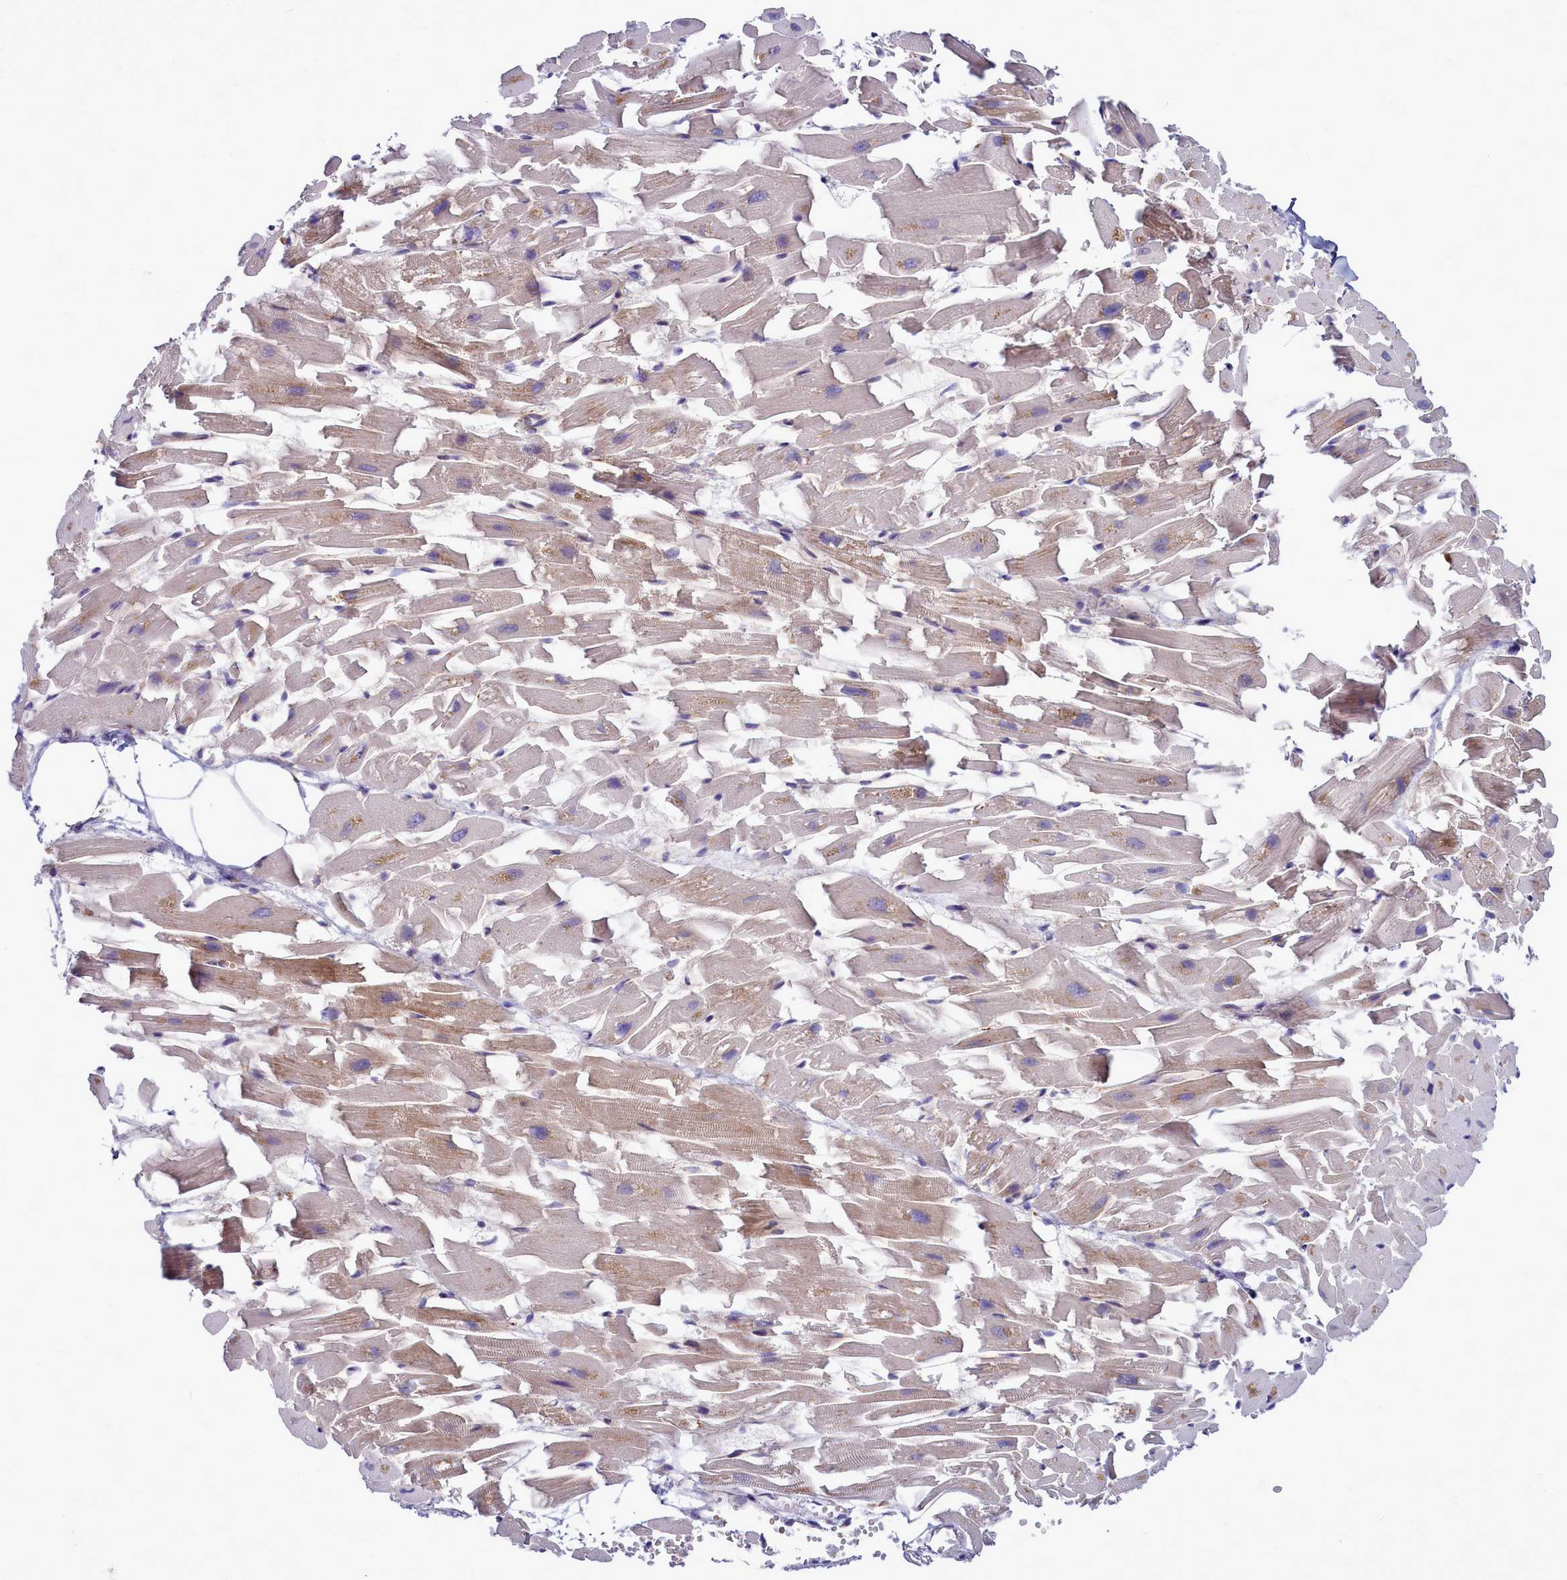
{"staining": {"intensity": "moderate", "quantity": ">75%", "location": "cytoplasmic/membranous"}, "tissue": "heart muscle", "cell_type": "Cardiomyocytes", "image_type": "normal", "snomed": [{"axis": "morphology", "description": "Normal tissue, NOS"}, {"axis": "topography", "description": "Heart"}], "caption": "About >75% of cardiomyocytes in benign heart muscle demonstrate moderate cytoplasmic/membranous protein expression as visualized by brown immunohistochemical staining.", "gene": "RAPGEF4", "patient": {"sex": "female", "age": 64}}